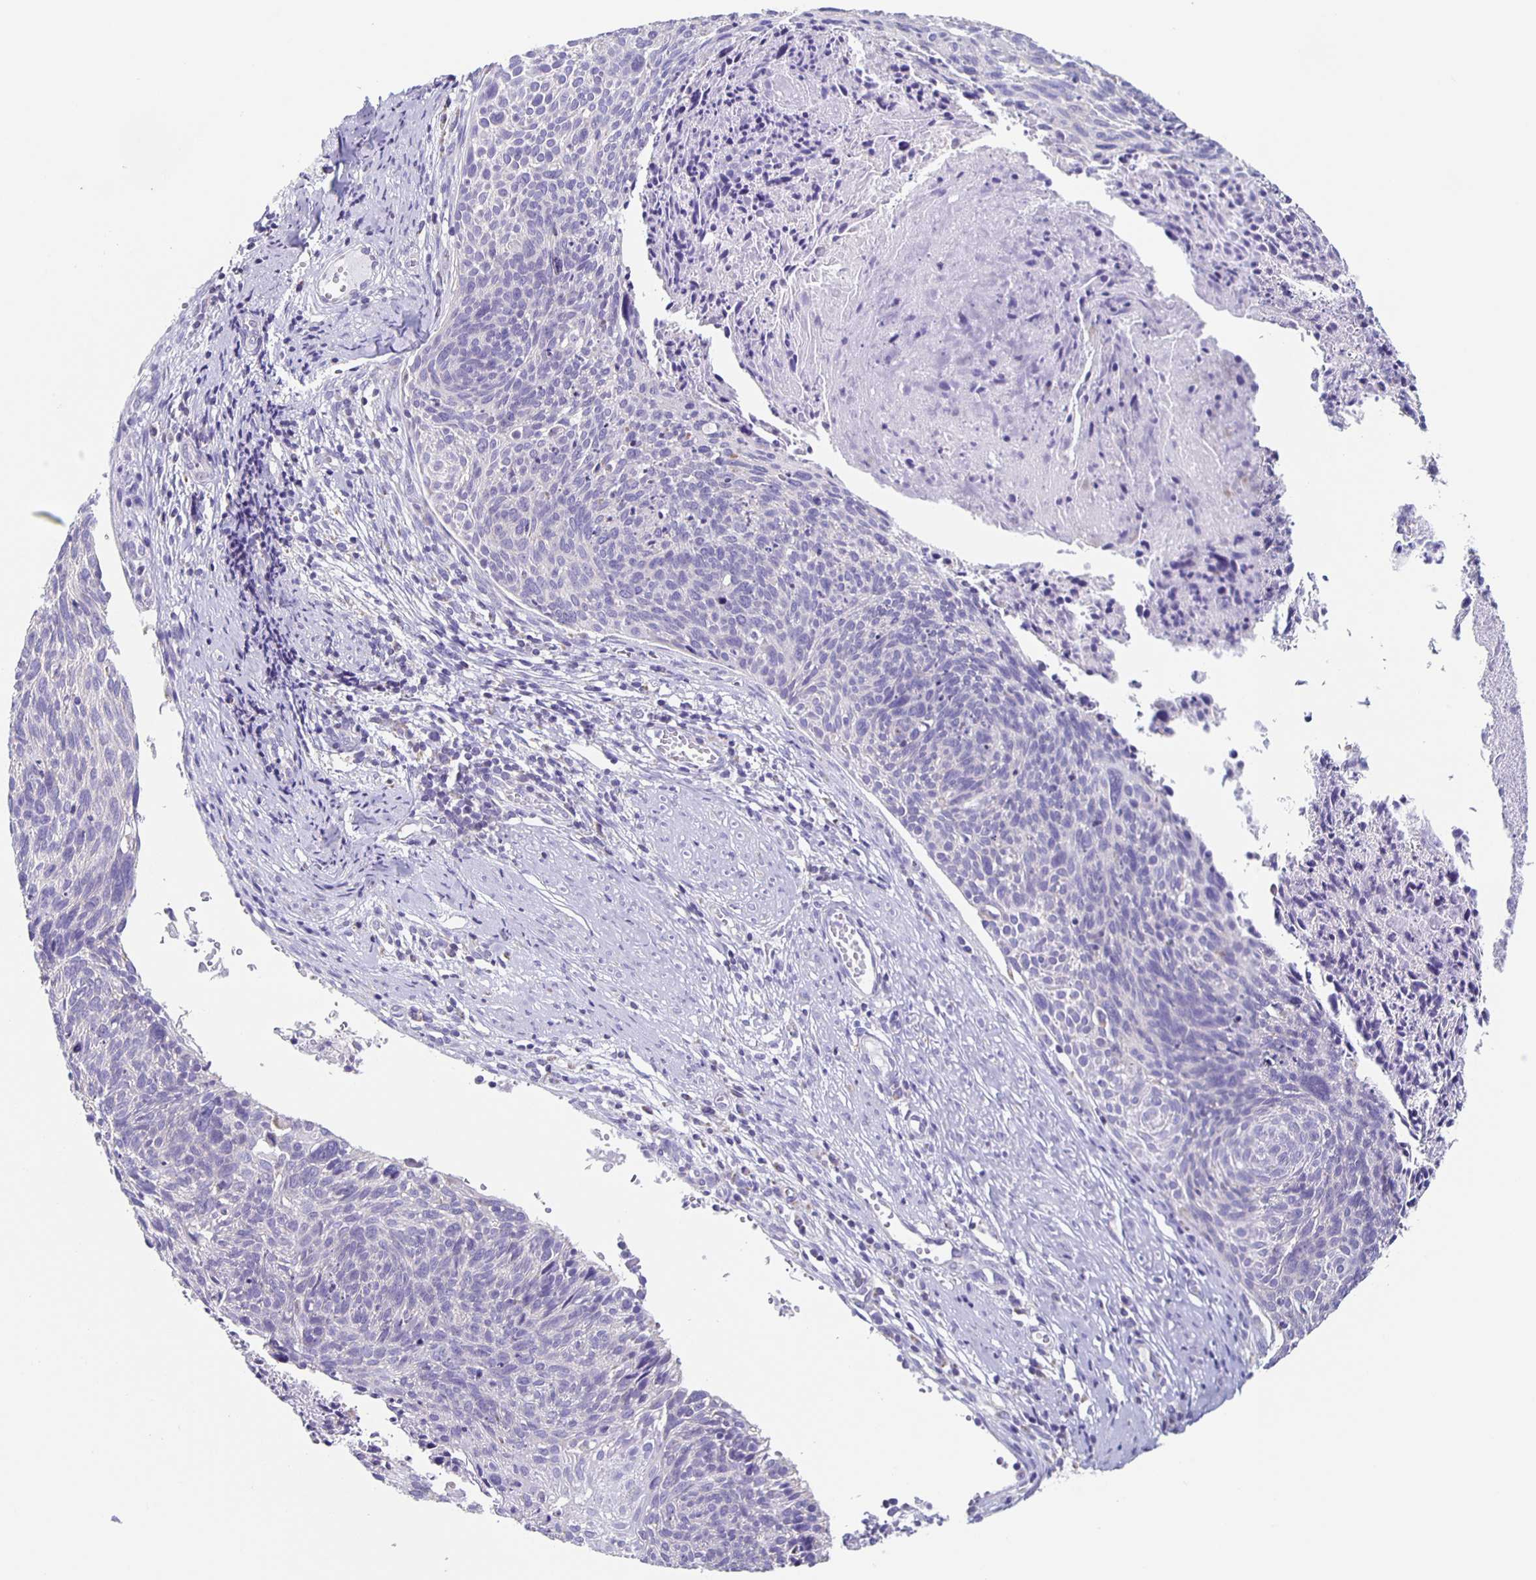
{"staining": {"intensity": "negative", "quantity": "none", "location": "none"}, "tissue": "cervical cancer", "cell_type": "Tumor cells", "image_type": "cancer", "snomed": [{"axis": "morphology", "description": "Squamous cell carcinoma, NOS"}, {"axis": "topography", "description": "Cervix"}], "caption": "A photomicrograph of cervical squamous cell carcinoma stained for a protein demonstrates no brown staining in tumor cells. (Stains: DAB immunohistochemistry with hematoxylin counter stain, Microscopy: brightfield microscopy at high magnification).", "gene": "TPPP", "patient": {"sex": "female", "age": 49}}